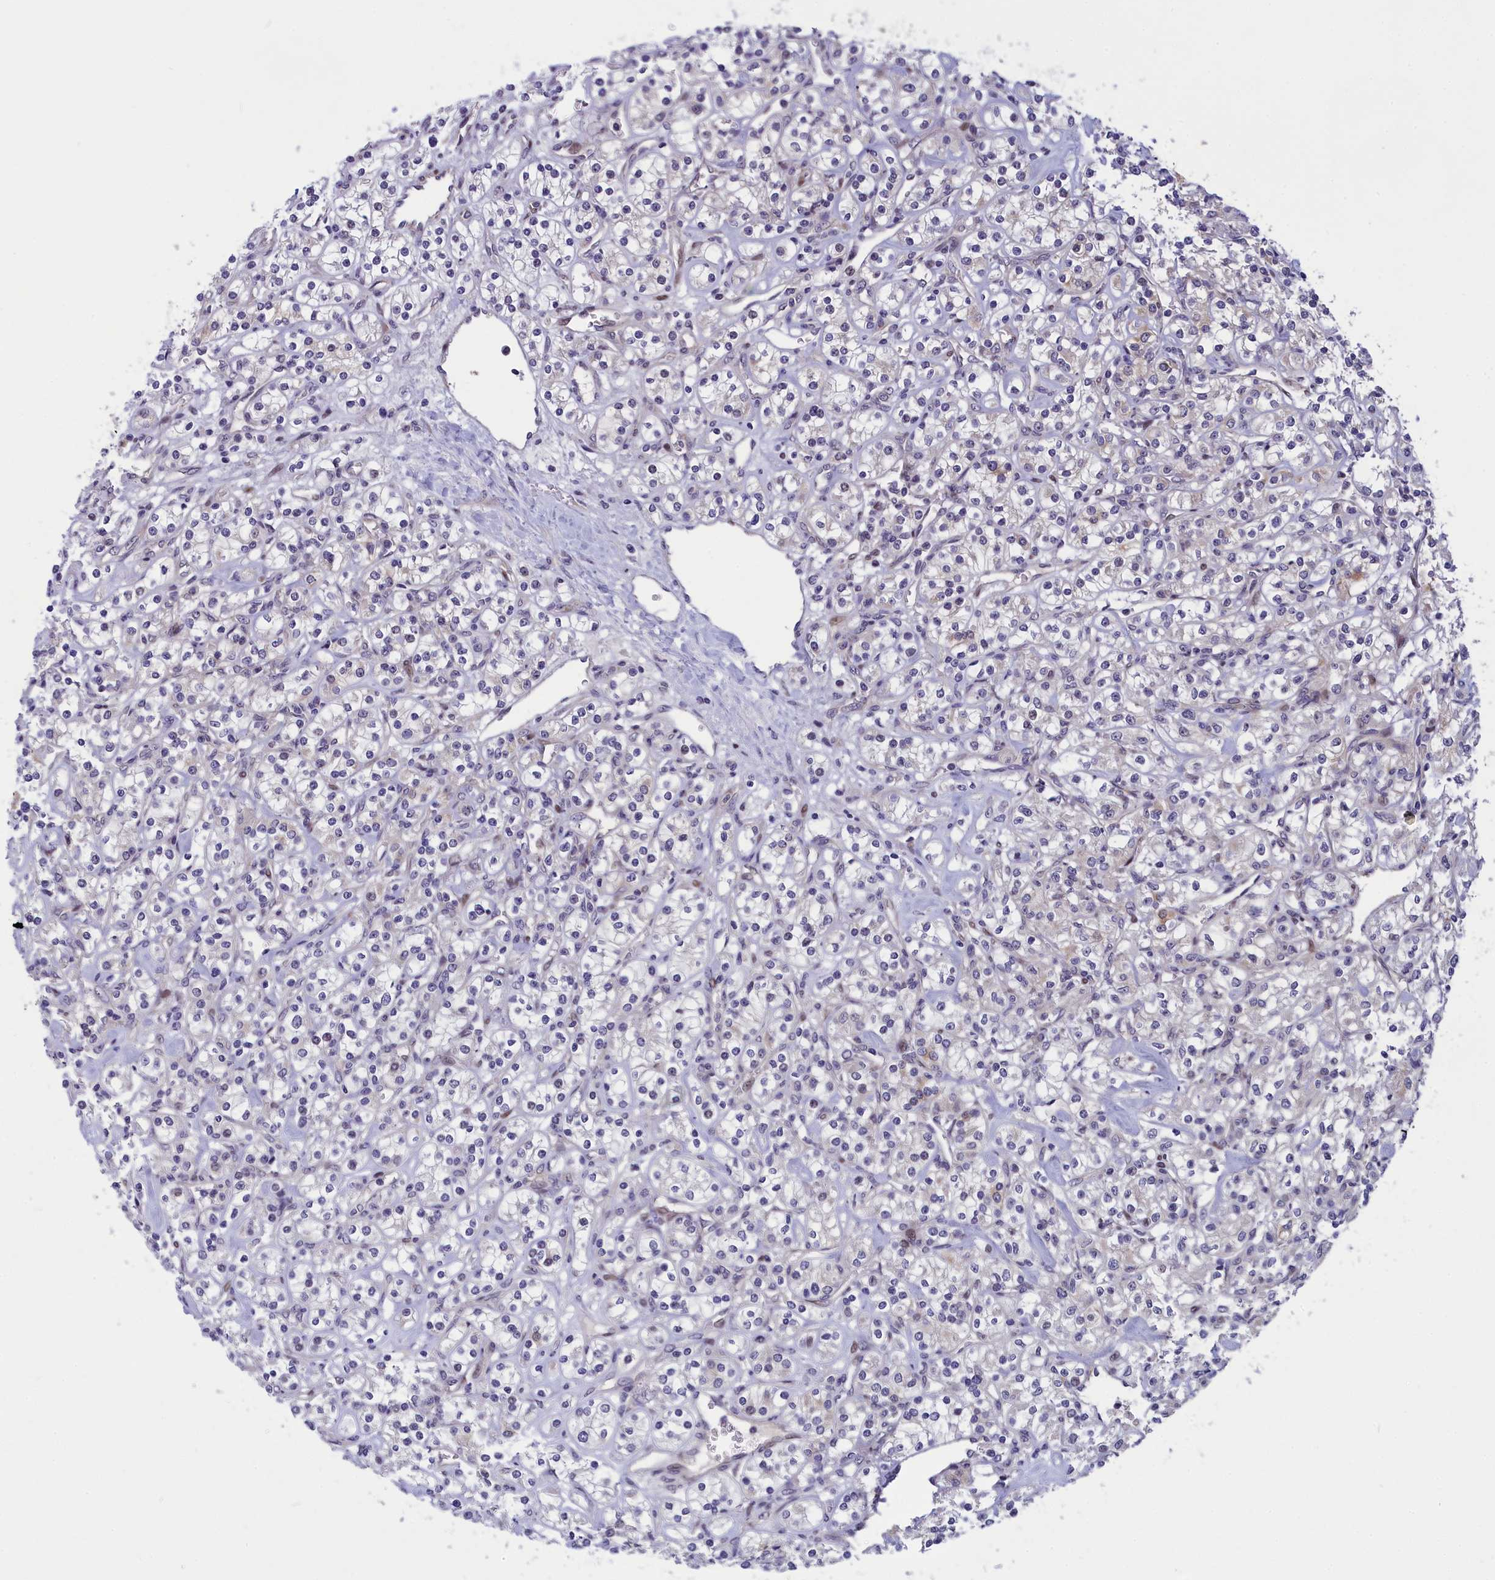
{"staining": {"intensity": "negative", "quantity": "none", "location": "none"}, "tissue": "renal cancer", "cell_type": "Tumor cells", "image_type": "cancer", "snomed": [{"axis": "morphology", "description": "Adenocarcinoma, NOS"}, {"axis": "topography", "description": "Kidney"}], "caption": "IHC of human renal cancer (adenocarcinoma) reveals no positivity in tumor cells.", "gene": "ANKRD34B", "patient": {"sex": "male", "age": 77}}